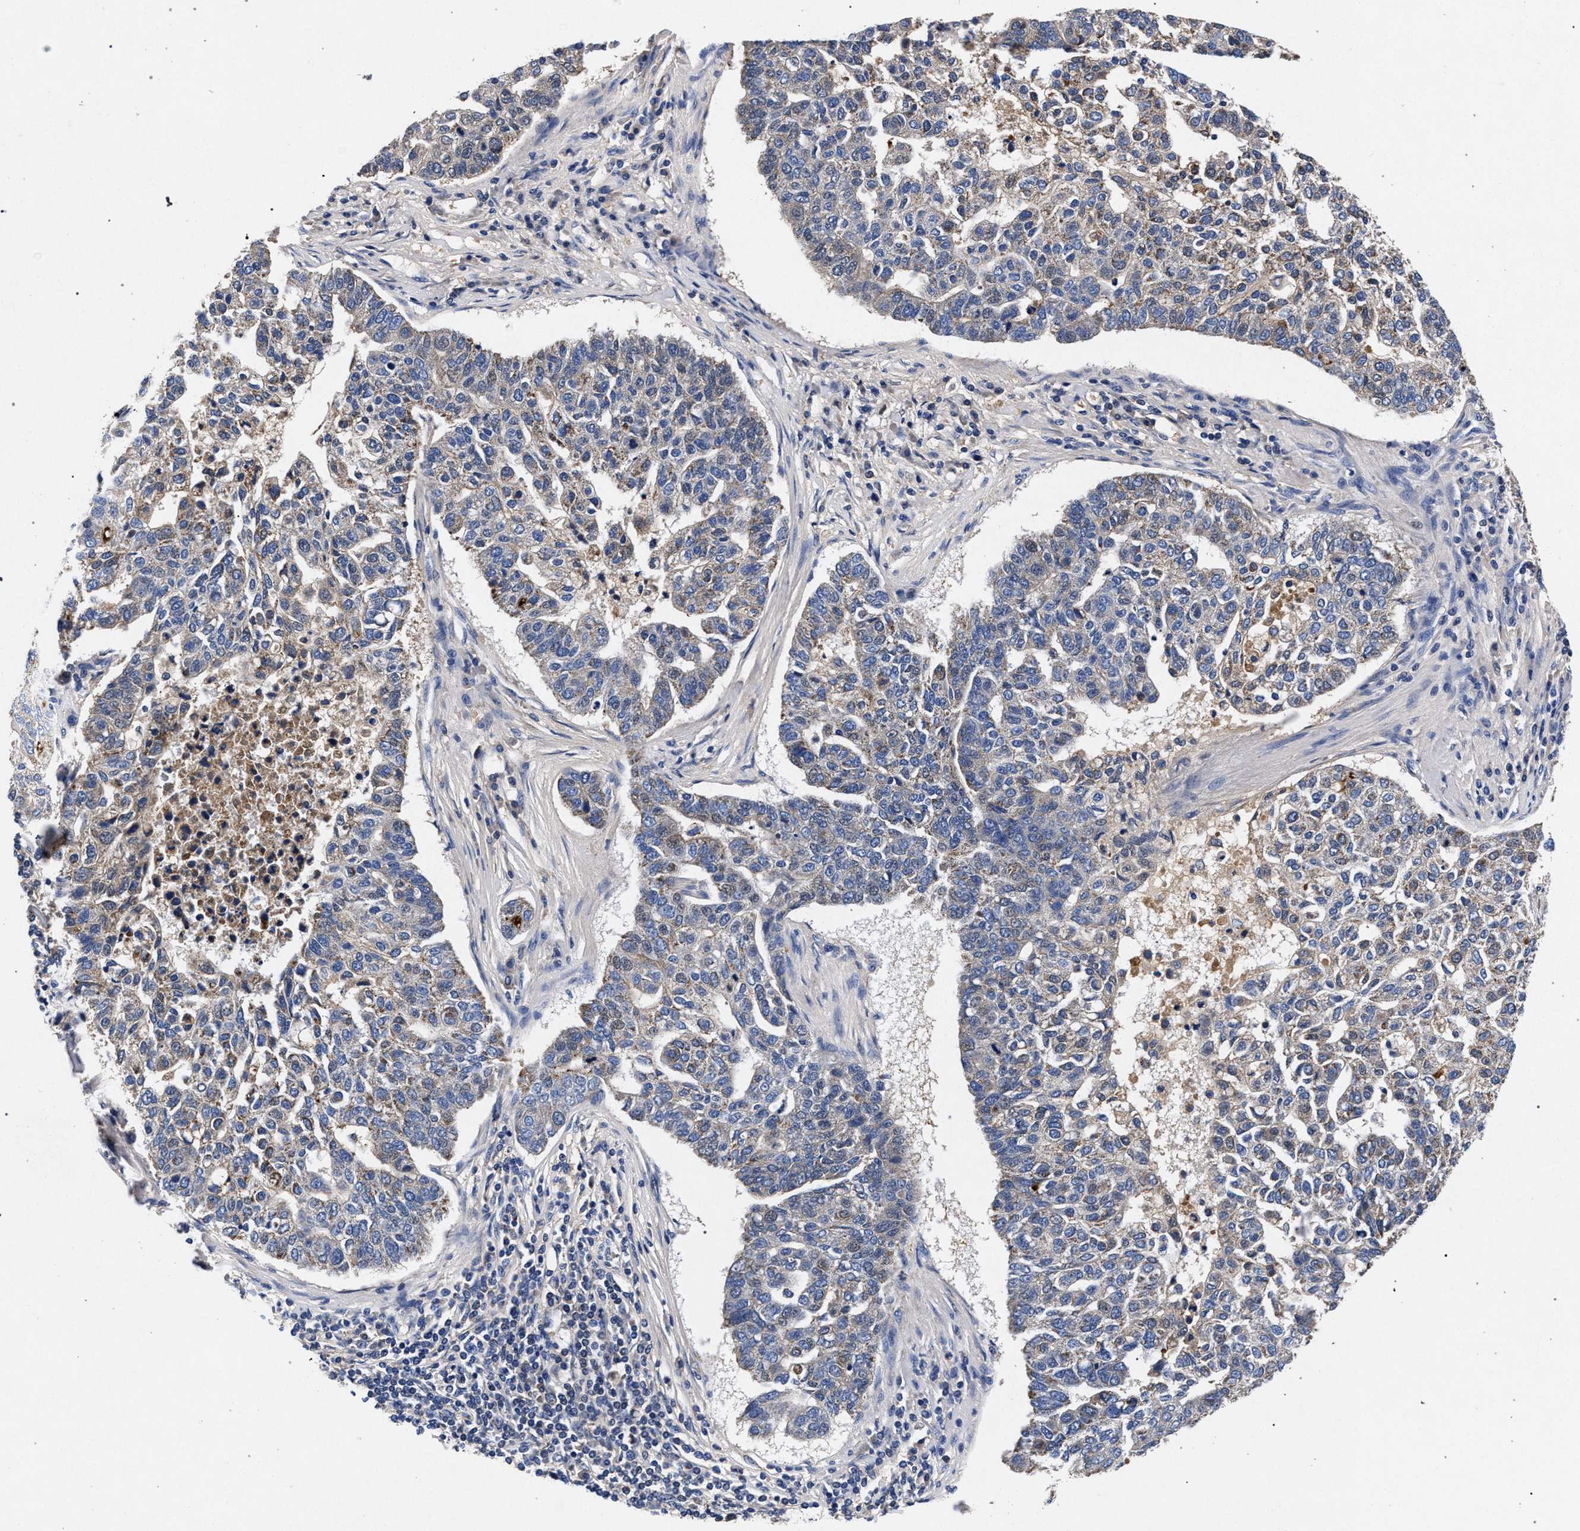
{"staining": {"intensity": "weak", "quantity": "25%-75%", "location": "cytoplasmic/membranous"}, "tissue": "pancreatic cancer", "cell_type": "Tumor cells", "image_type": "cancer", "snomed": [{"axis": "morphology", "description": "Adenocarcinoma, NOS"}, {"axis": "topography", "description": "Pancreas"}], "caption": "Immunohistochemistry (IHC) micrograph of pancreatic adenocarcinoma stained for a protein (brown), which displays low levels of weak cytoplasmic/membranous staining in about 25%-75% of tumor cells.", "gene": "HSD17B14", "patient": {"sex": "female", "age": 61}}